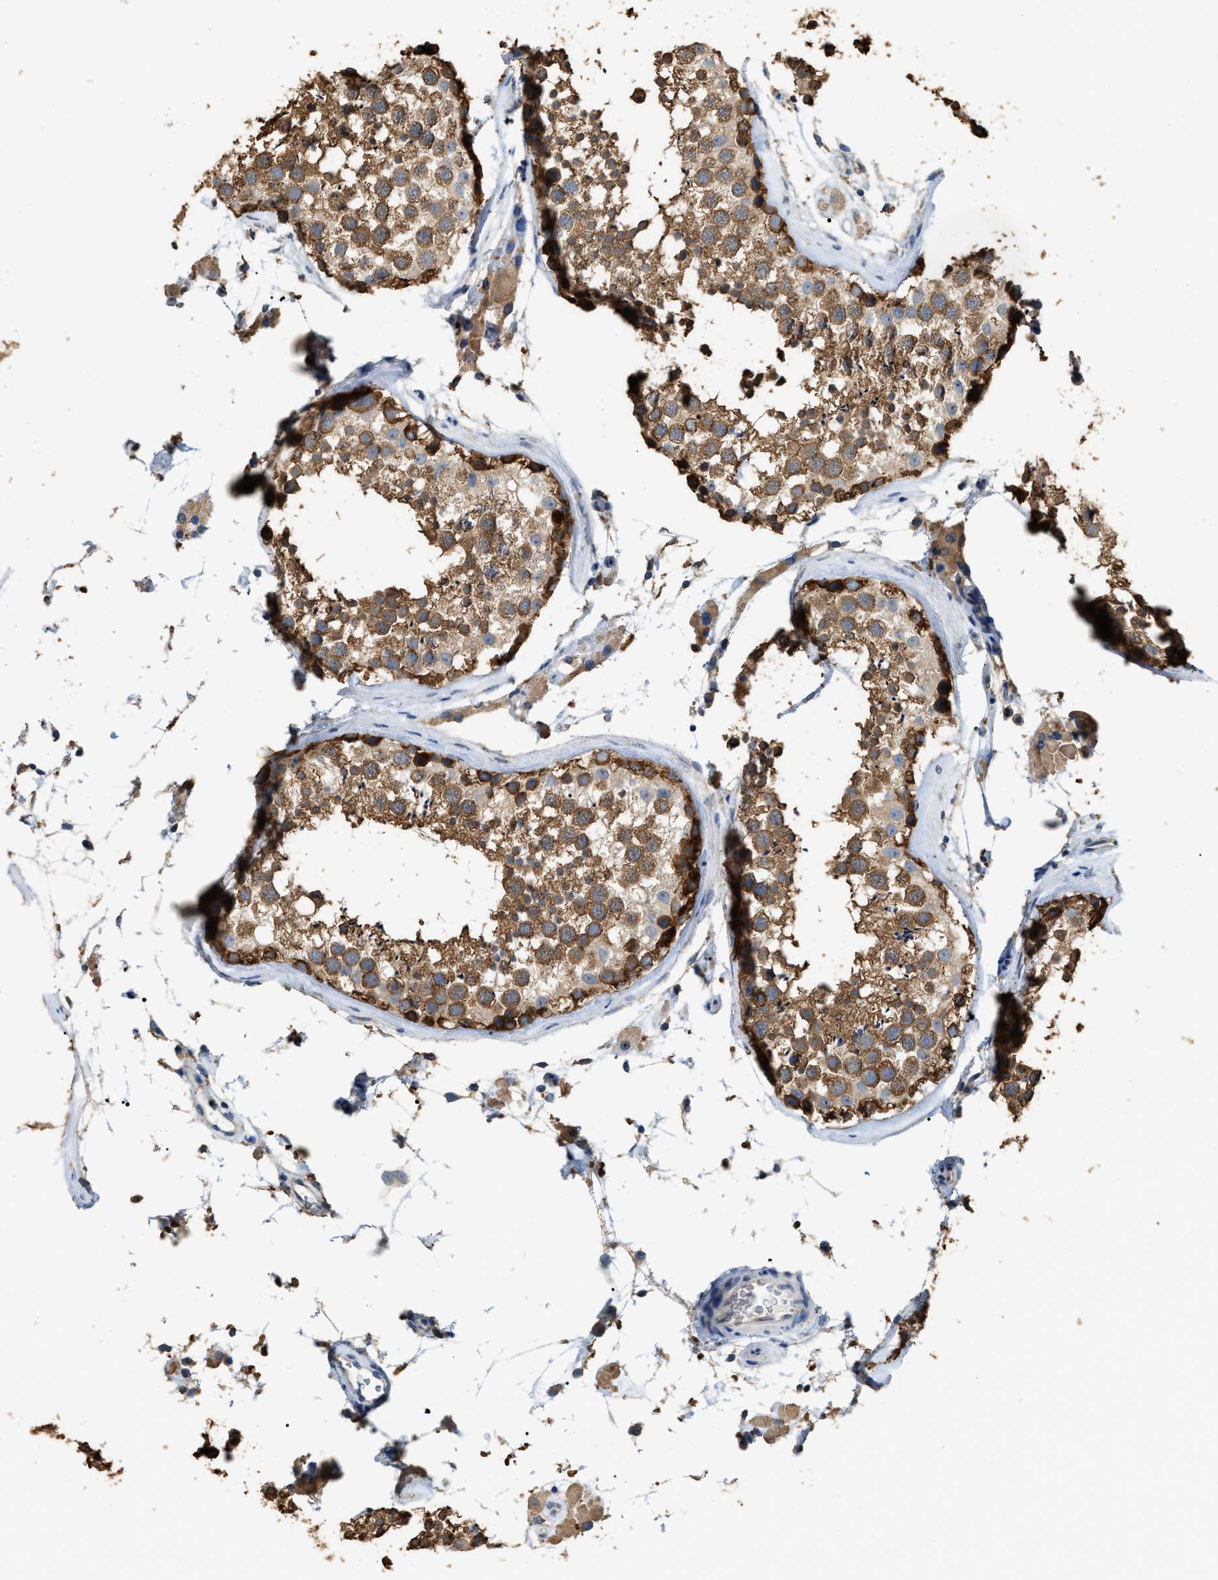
{"staining": {"intensity": "moderate", "quantity": ">75%", "location": "cytoplasmic/membranous"}, "tissue": "testis", "cell_type": "Cells in seminiferous ducts", "image_type": "normal", "snomed": [{"axis": "morphology", "description": "Normal tissue, NOS"}, {"axis": "topography", "description": "Testis"}], "caption": "DAB (3,3'-diaminobenzidine) immunohistochemical staining of normal testis shows moderate cytoplasmic/membranous protein positivity in about >75% of cells in seminiferous ducts.", "gene": "GCN1", "patient": {"sex": "male", "age": 46}}